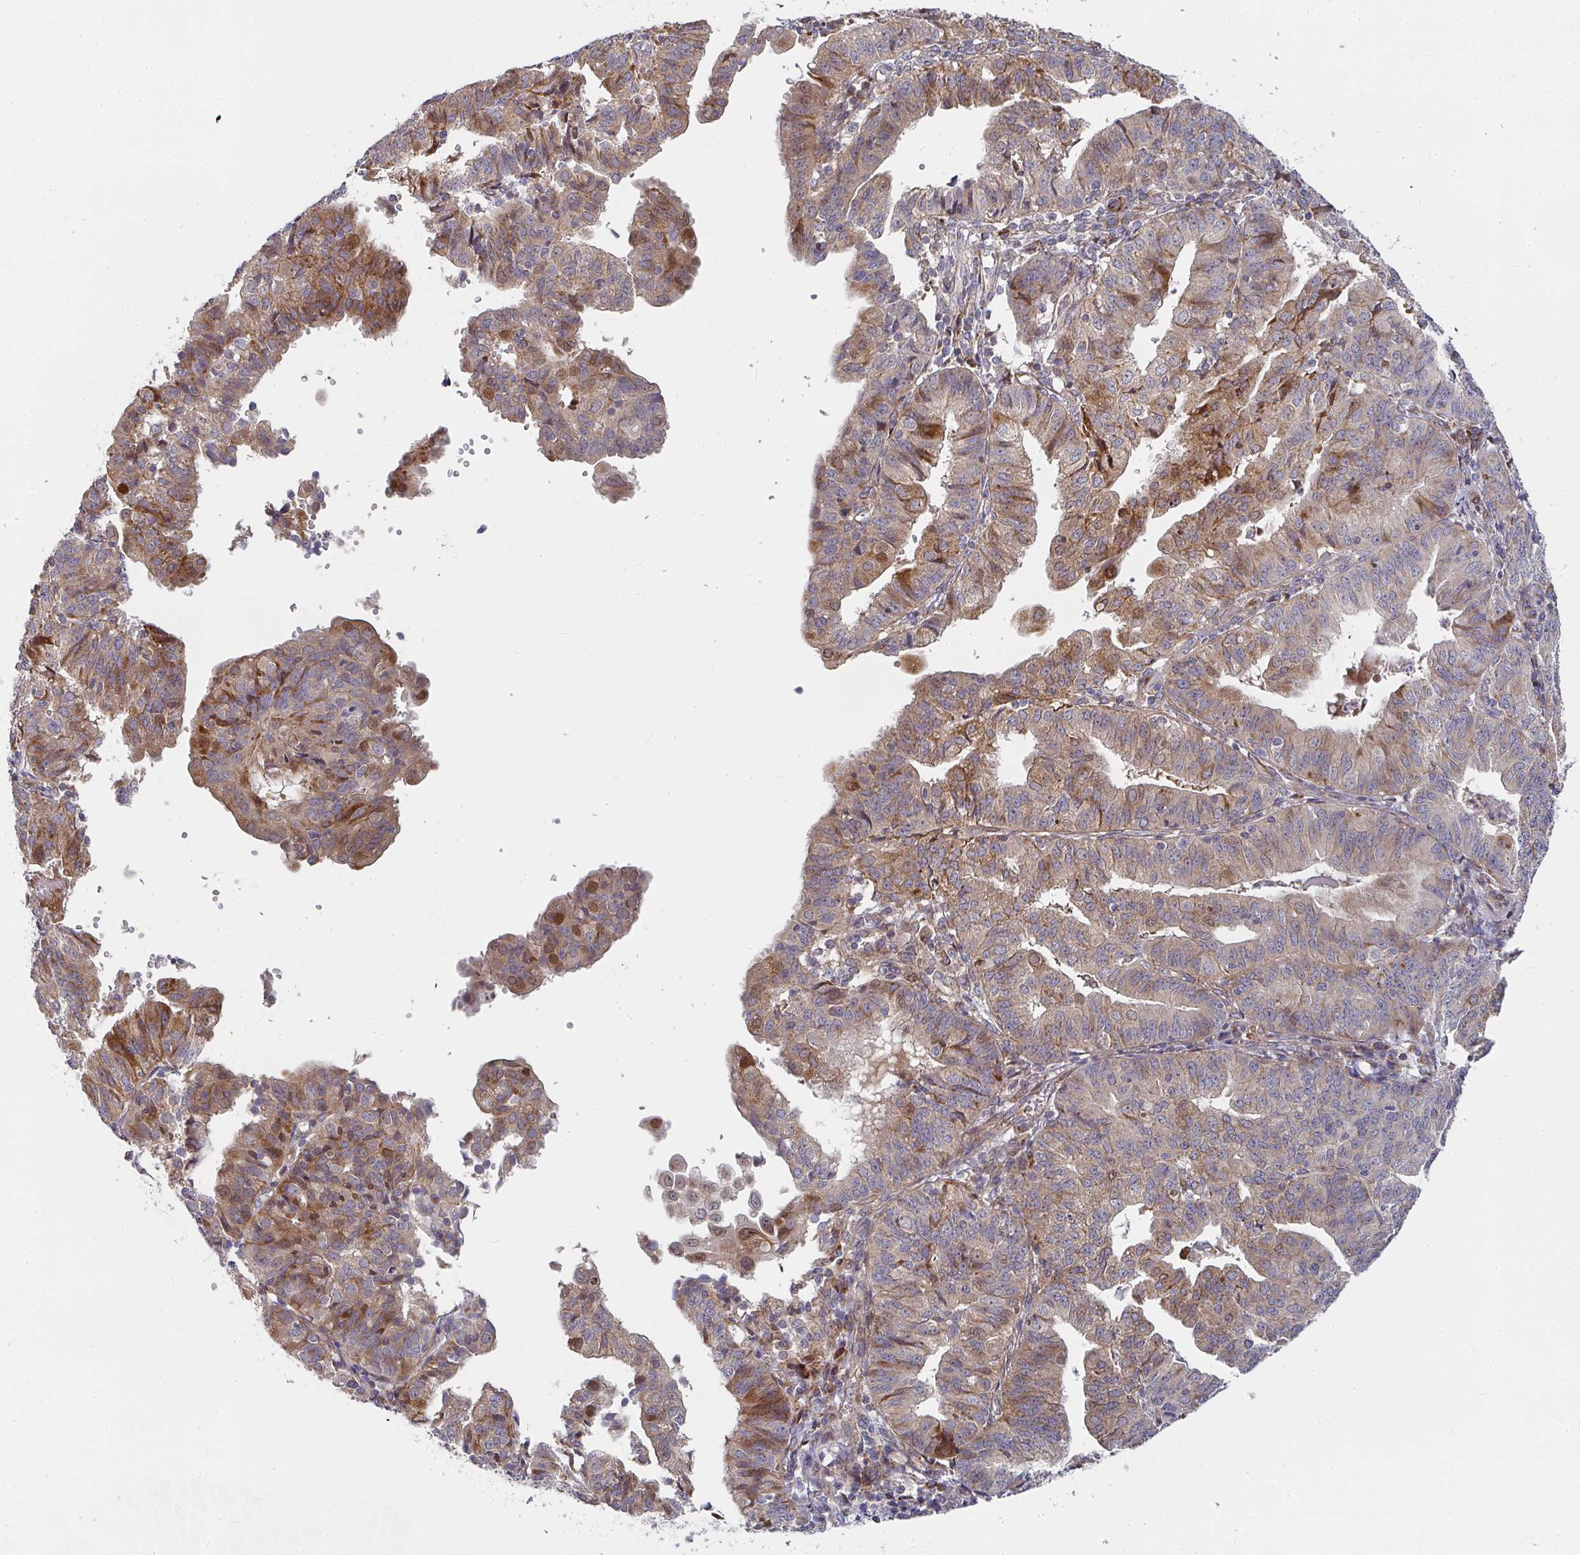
{"staining": {"intensity": "moderate", "quantity": ">75%", "location": "cytoplasmic/membranous"}, "tissue": "endometrial cancer", "cell_type": "Tumor cells", "image_type": "cancer", "snomed": [{"axis": "morphology", "description": "Adenocarcinoma, NOS"}, {"axis": "topography", "description": "Endometrium"}], "caption": "Endometrial cancer (adenocarcinoma) stained with immunohistochemistry (IHC) exhibits moderate cytoplasmic/membranous staining in approximately >75% of tumor cells.", "gene": "RHEBL1", "patient": {"sex": "female", "age": 56}}